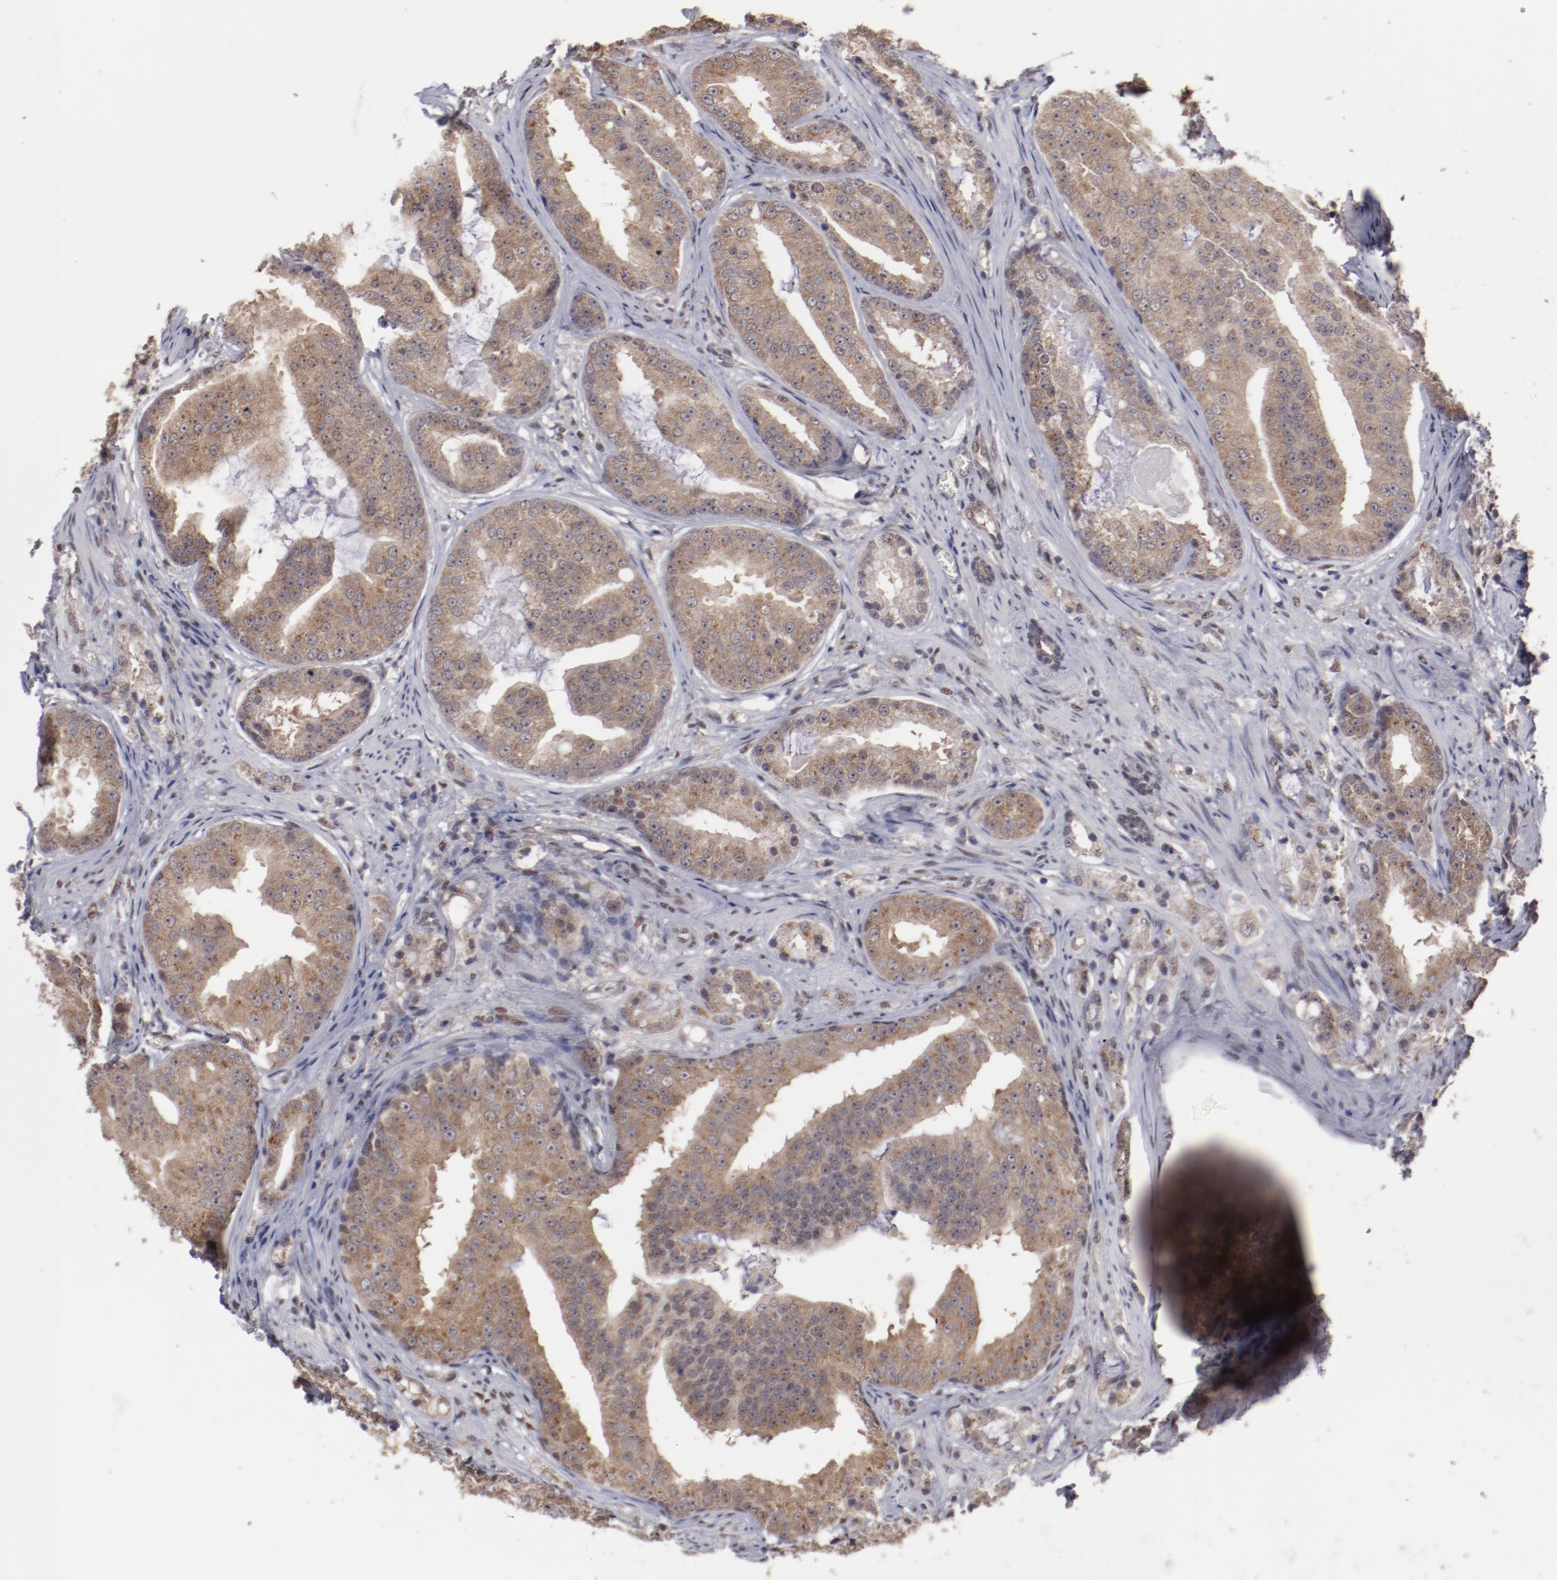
{"staining": {"intensity": "moderate", "quantity": ">75%", "location": "cytoplasmic/membranous"}, "tissue": "prostate cancer", "cell_type": "Tumor cells", "image_type": "cancer", "snomed": [{"axis": "morphology", "description": "Adenocarcinoma, High grade"}, {"axis": "topography", "description": "Prostate"}], "caption": "Prostate adenocarcinoma (high-grade) stained with immunohistochemistry (IHC) displays moderate cytoplasmic/membranous staining in about >75% of tumor cells.", "gene": "ARNT", "patient": {"sex": "male", "age": 68}}